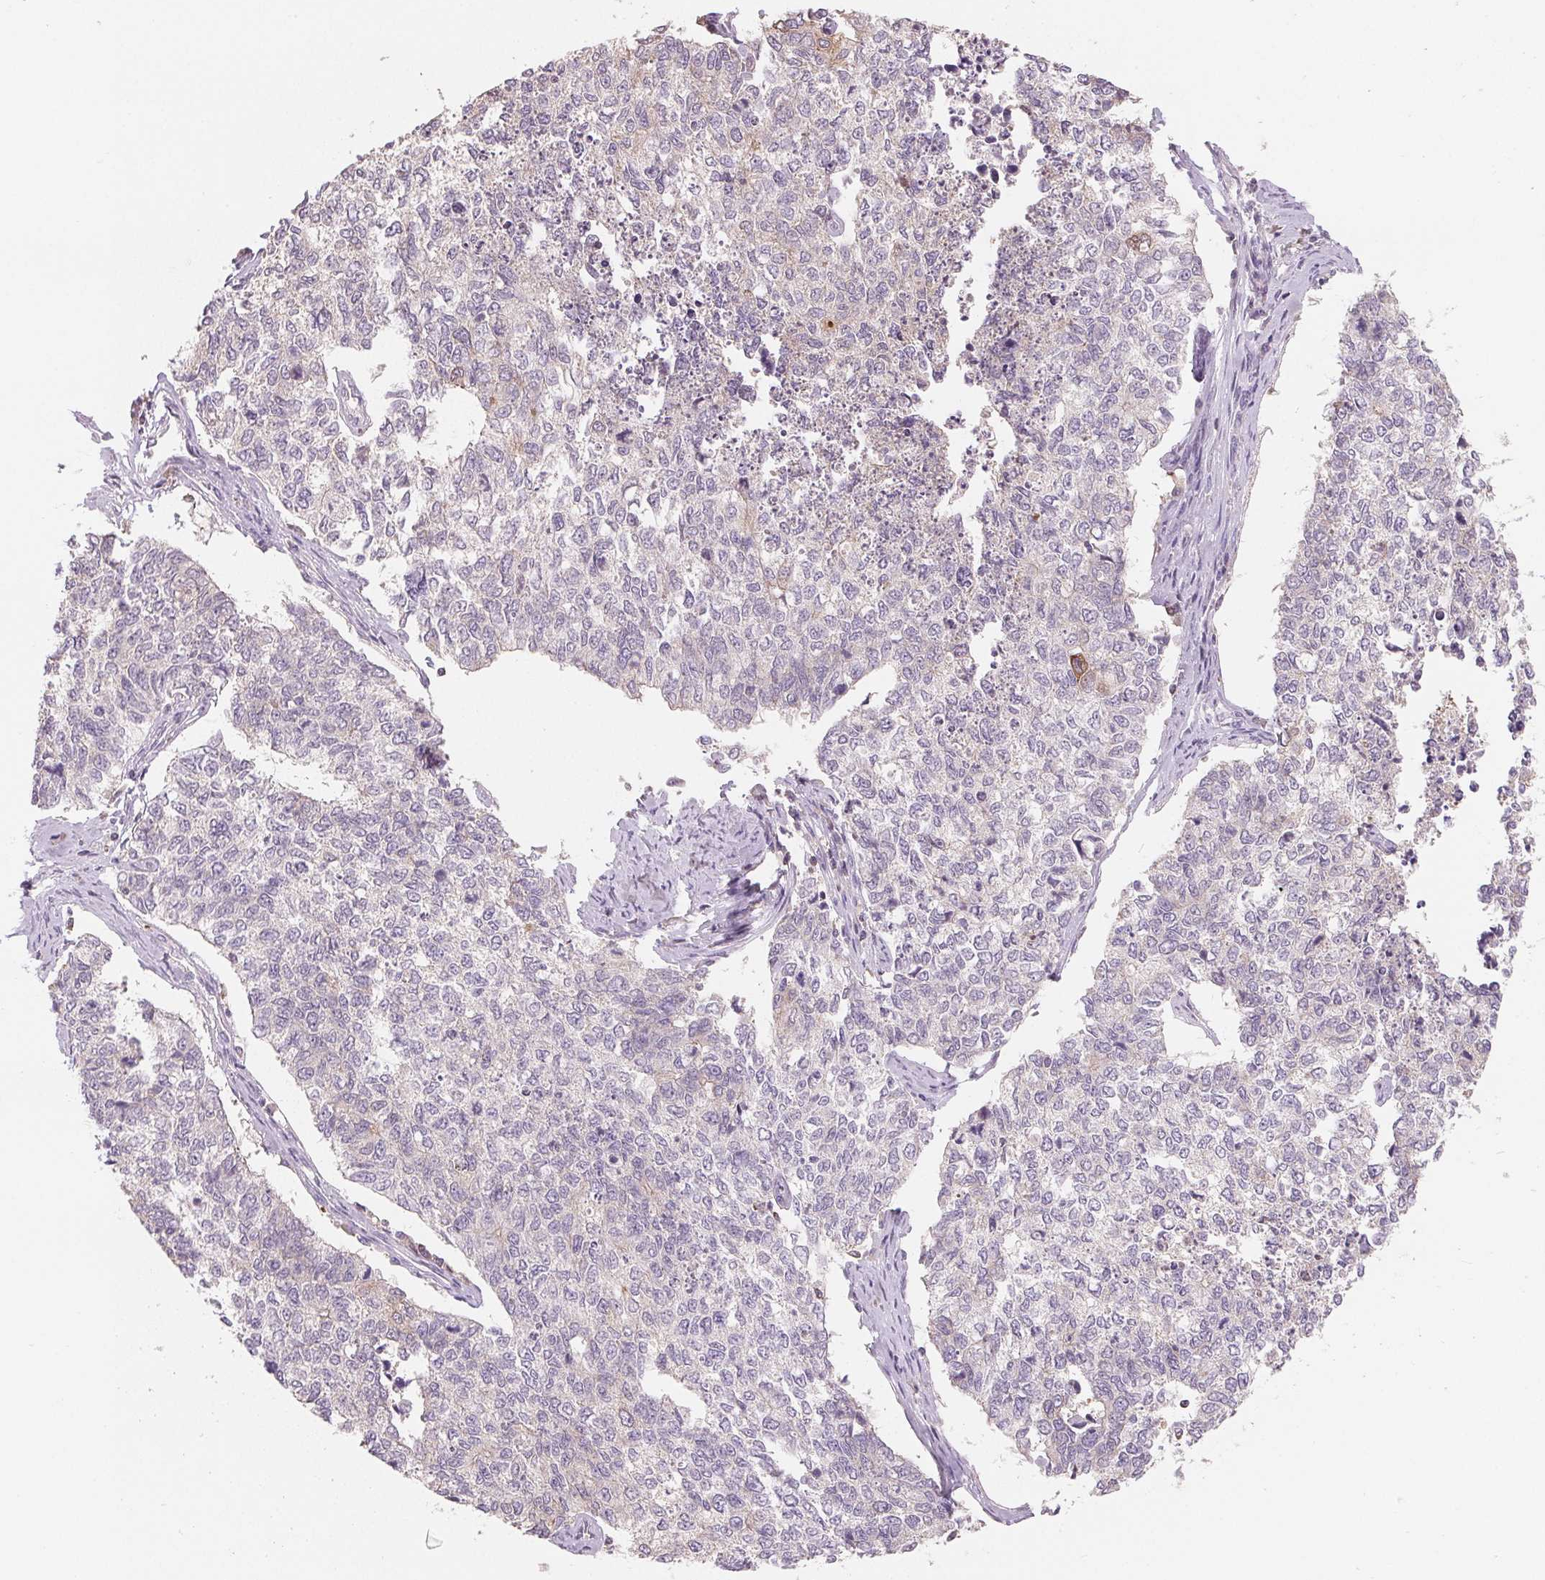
{"staining": {"intensity": "negative", "quantity": "none", "location": "none"}, "tissue": "cervical cancer", "cell_type": "Tumor cells", "image_type": "cancer", "snomed": [{"axis": "morphology", "description": "Adenocarcinoma, NOS"}, {"axis": "topography", "description": "Cervix"}], "caption": "Protein analysis of cervical adenocarcinoma shows no significant expression in tumor cells.", "gene": "VTCN1", "patient": {"sex": "female", "age": 63}}